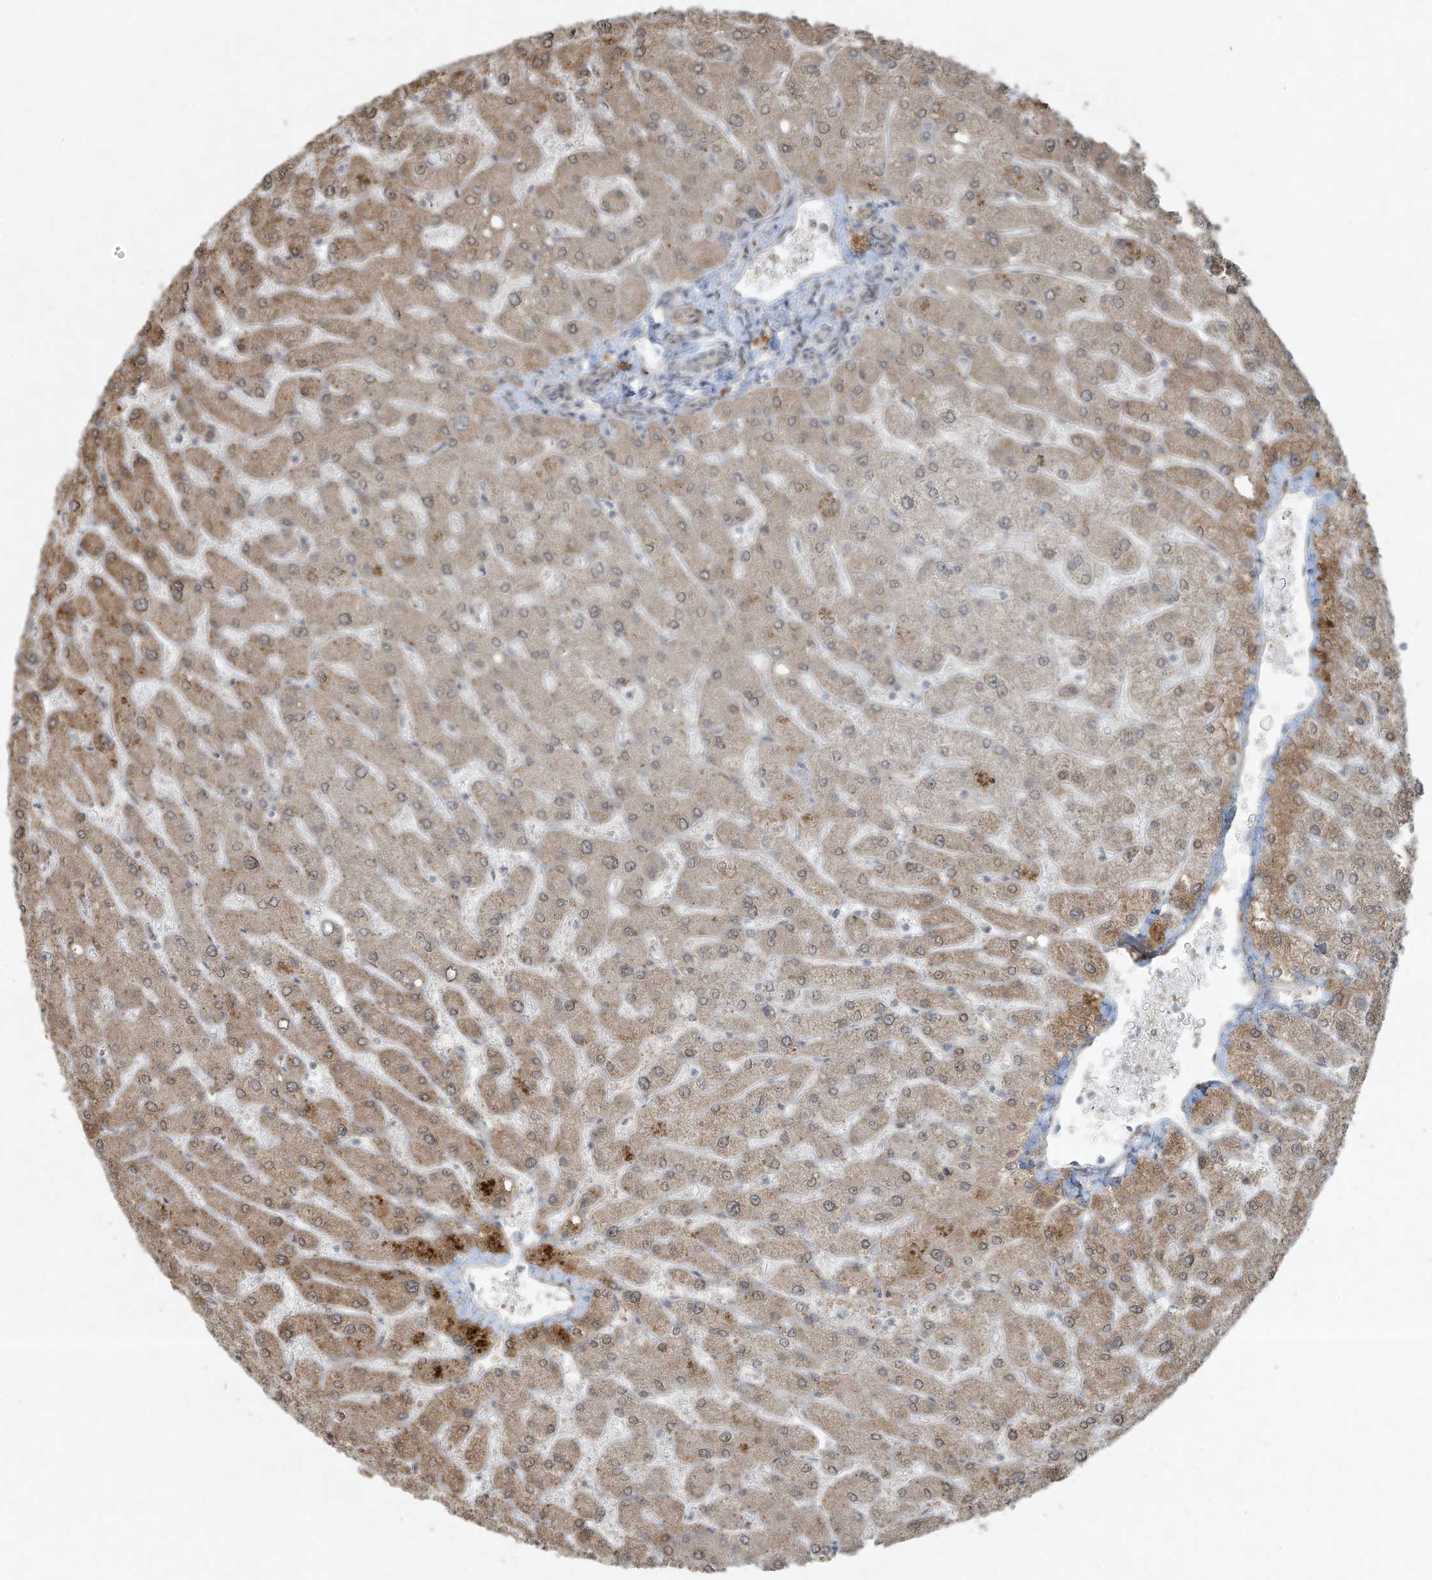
{"staining": {"intensity": "negative", "quantity": "none", "location": "none"}, "tissue": "liver", "cell_type": "Cholangiocytes", "image_type": "normal", "snomed": [{"axis": "morphology", "description": "Normal tissue, NOS"}, {"axis": "topography", "description": "Liver"}], "caption": "Cholangiocytes show no significant protein positivity in unremarkable liver. (Immunohistochemistry, brightfield microscopy, high magnification).", "gene": "ZNF263", "patient": {"sex": "male", "age": 55}}